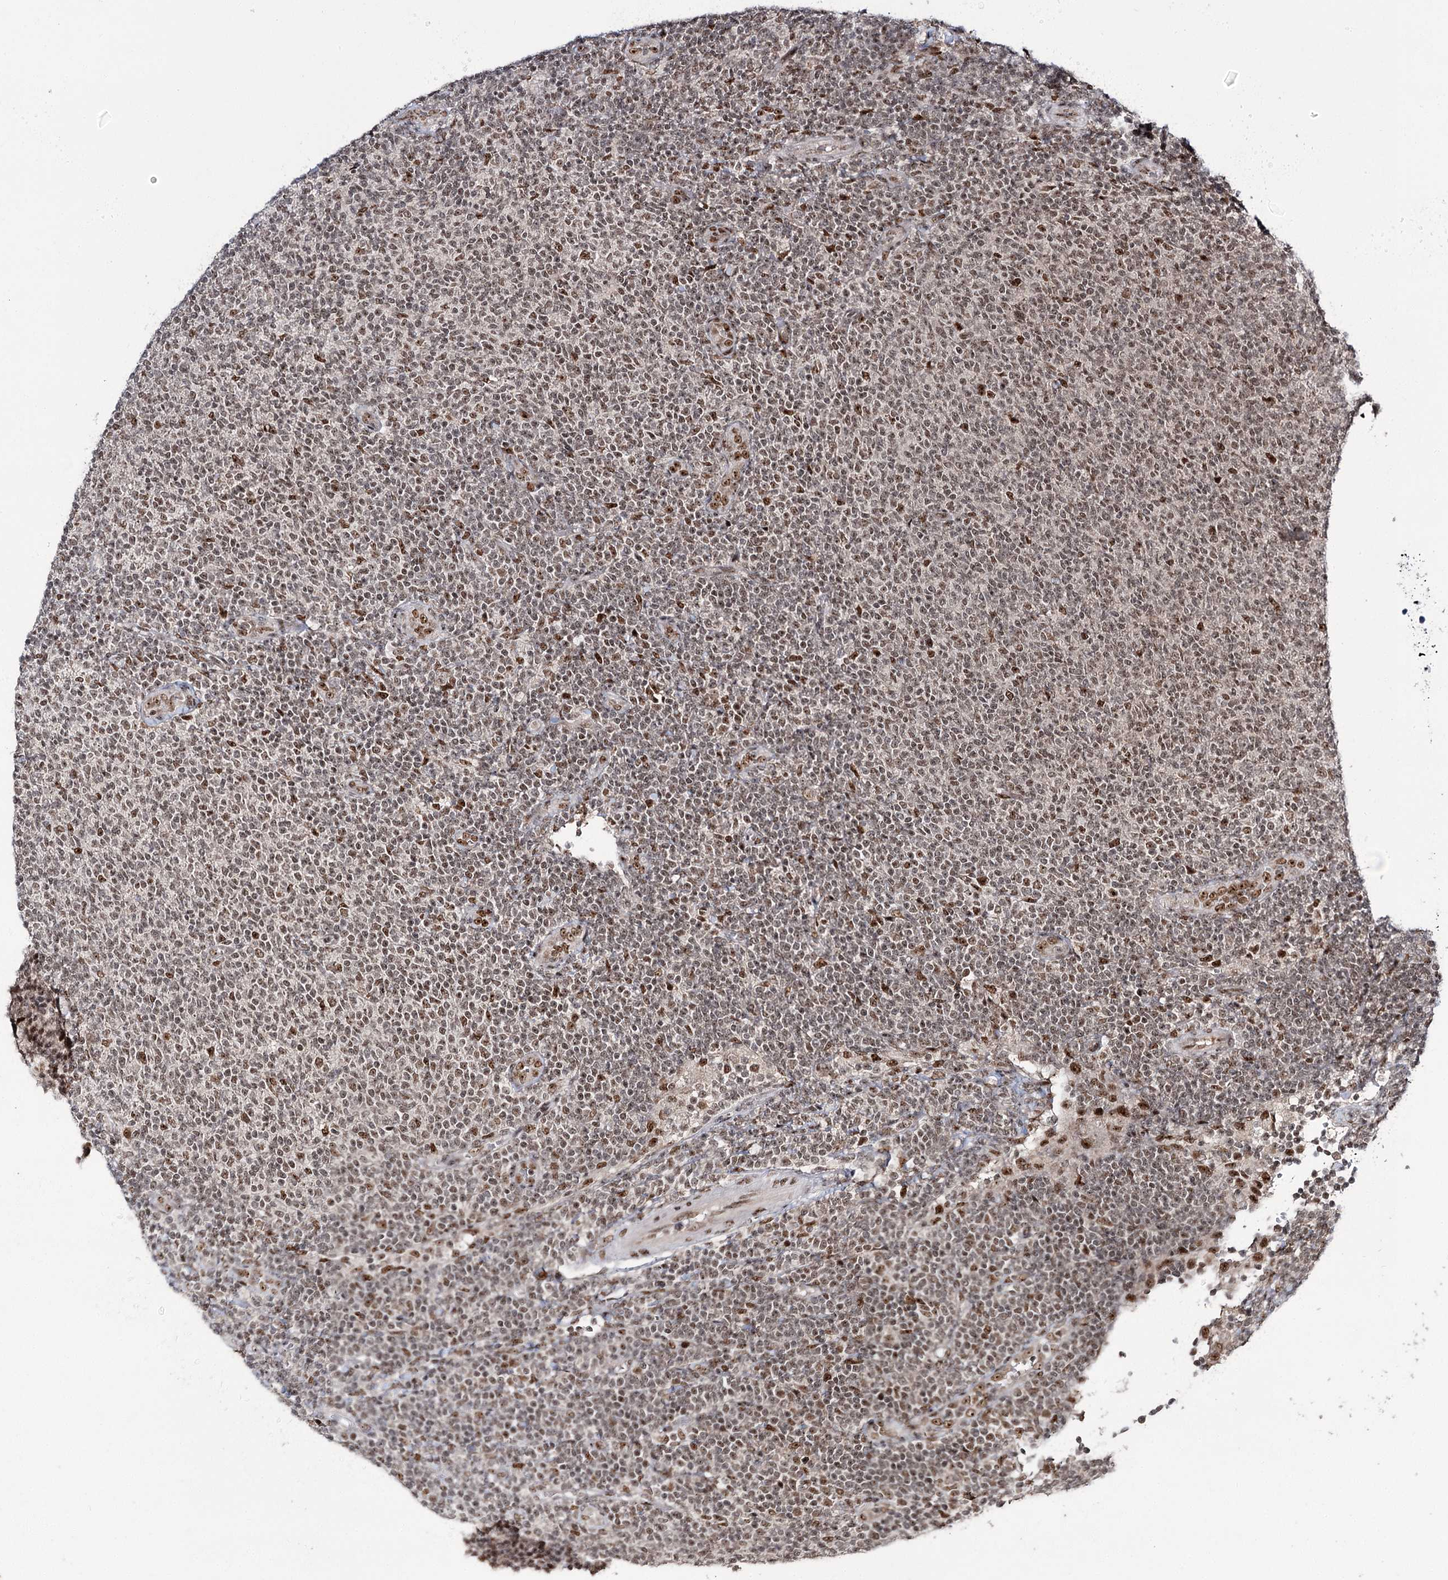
{"staining": {"intensity": "moderate", "quantity": "25%-75%", "location": "nuclear"}, "tissue": "lymphoma", "cell_type": "Tumor cells", "image_type": "cancer", "snomed": [{"axis": "morphology", "description": "Malignant lymphoma, non-Hodgkin's type, Low grade"}, {"axis": "topography", "description": "Lymph node"}], "caption": "Brown immunohistochemical staining in malignant lymphoma, non-Hodgkin's type (low-grade) shows moderate nuclear expression in about 25%-75% of tumor cells.", "gene": "ERCC3", "patient": {"sex": "male", "age": 66}}